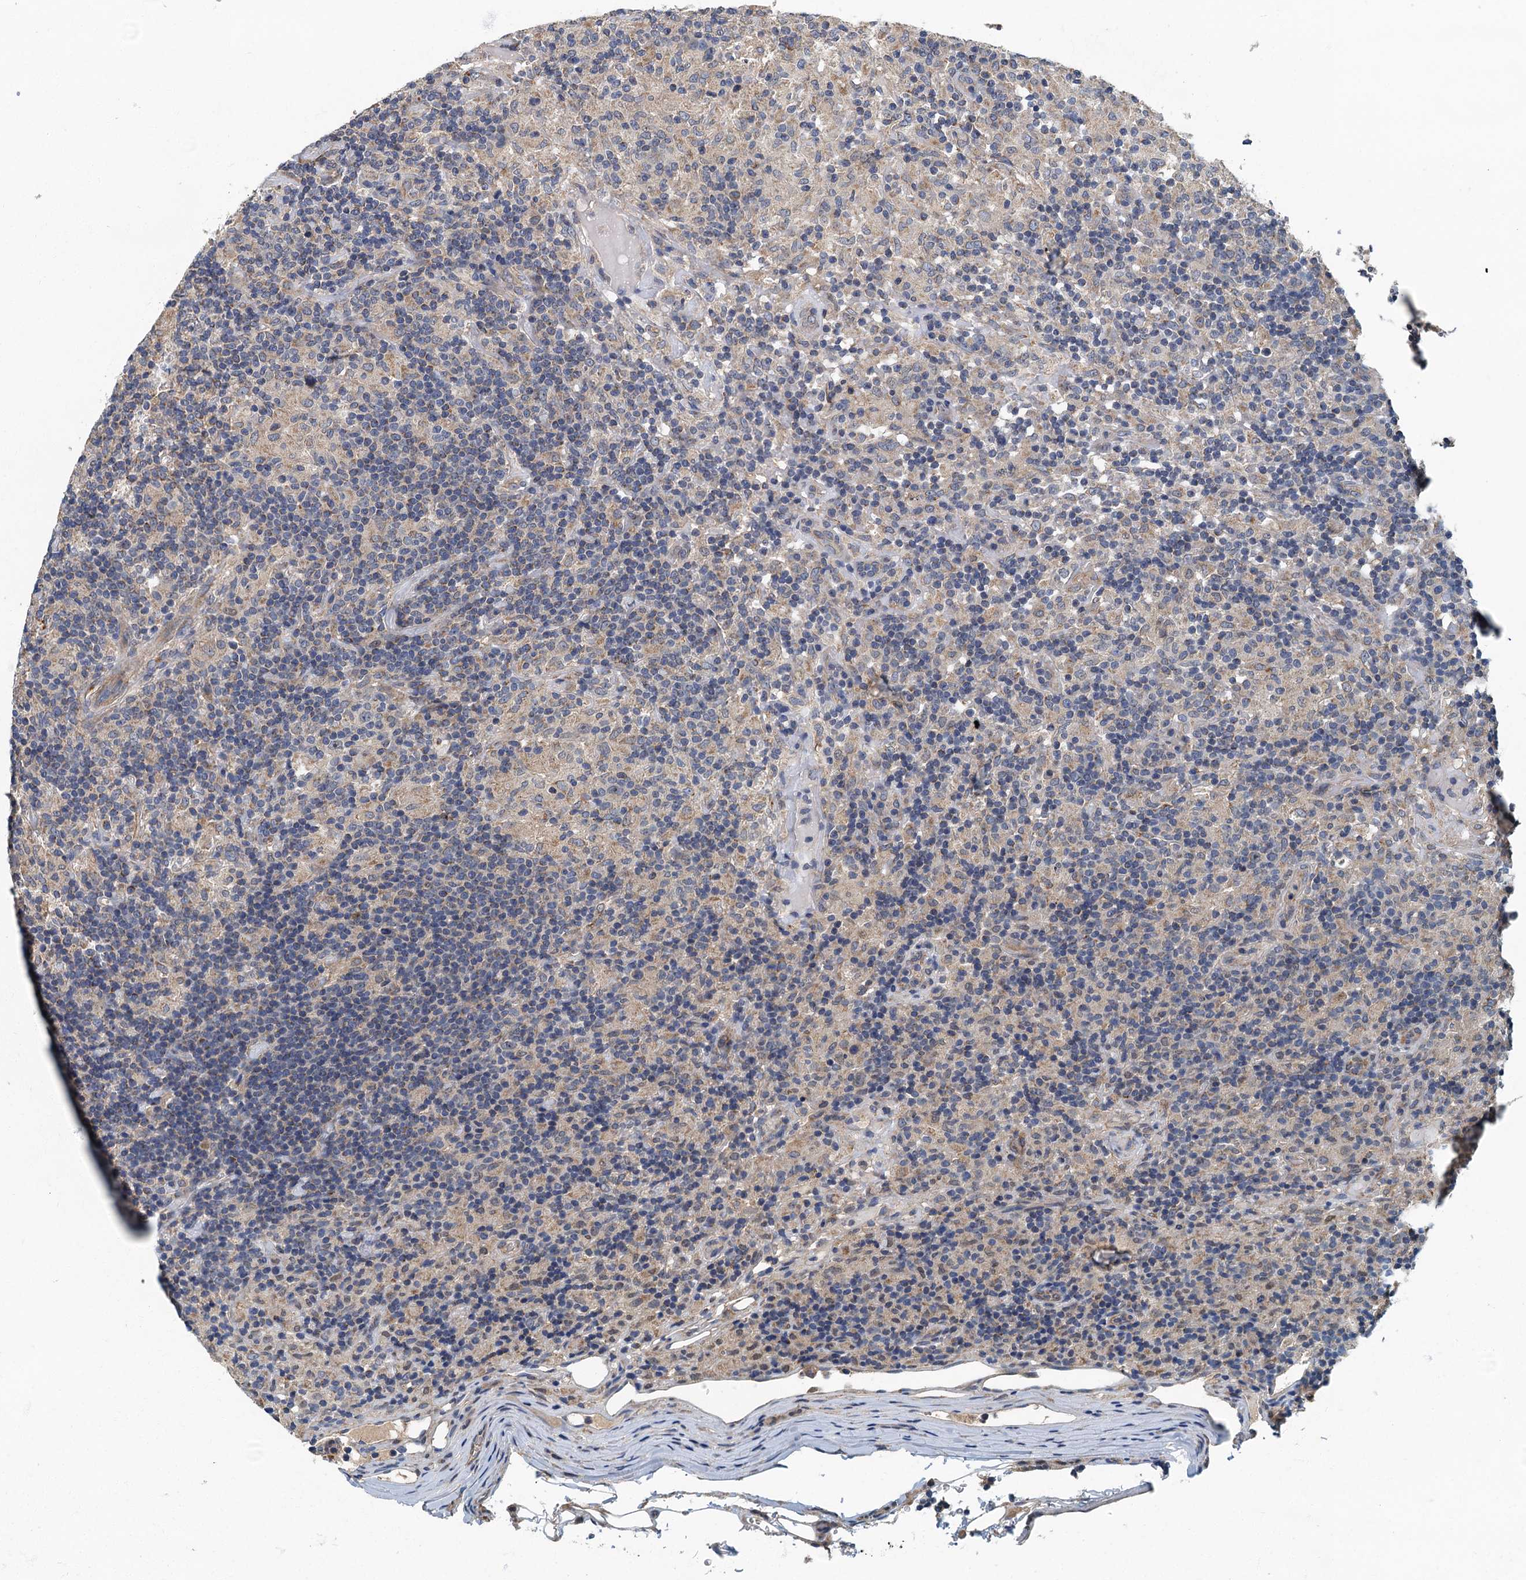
{"staining": {"intensity": "negative", "quantity": "none", "location": "none"}, "tissue": "lymphoma", "cell_type": "Tumor cells", "image_type": "cancer", "snomed": [{"axis": "morphology", "description": "Hodgkin's disease, NOS"}, {"axis": "topography", "description": "Lymph node"}], "caption": "Immunohistochemical staining of human Hodgkin's disease shows no significant staining in tumor cells.", "gene": "DDX49", "patient": {"sex": "male", "age": 70}}